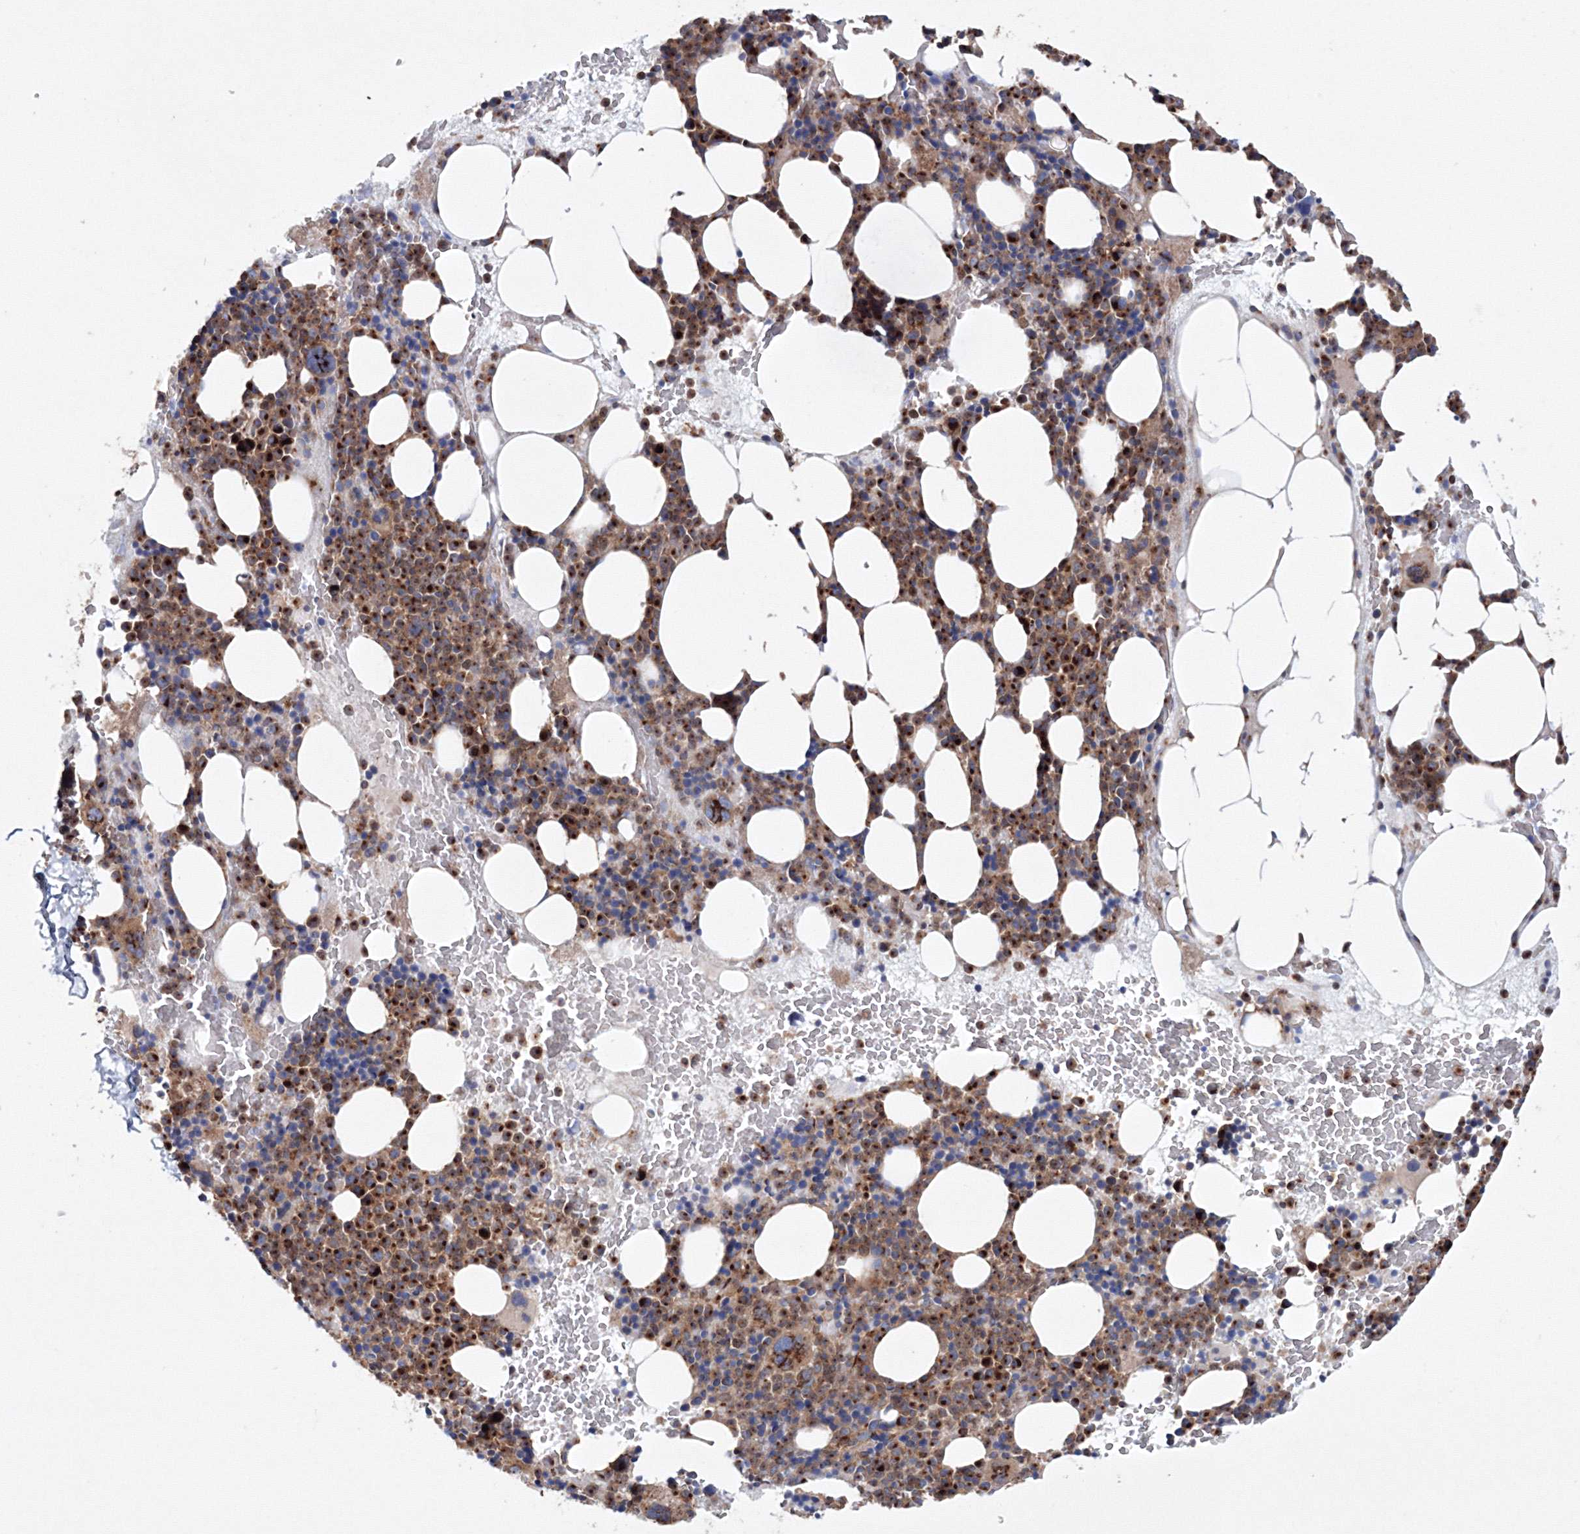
{"staining": {"intensity": "strong", "quantity": ">75%", "location": "cytoplasmic/membranous"}, "tissue": "bone marrow", "cell_type": "Hematopoietic cells", "image_type": "normal", "snomed": [{"axis": "morphology", "description": "Normal tissue, NOS"}, {"axis": "topography", "description": "Bone marrow"}], "caption": "An image of human bone marrow stained for a protein shows strong cytoplasmic/membranous brown staining in hematopoietic cells. The staining was performed using DAB, with brown indicating positive protein expression. Nuclei are stained blue with hematoxylin.", "gene": "ARCN1", "patient": {"sex": "male", "age": 89}}